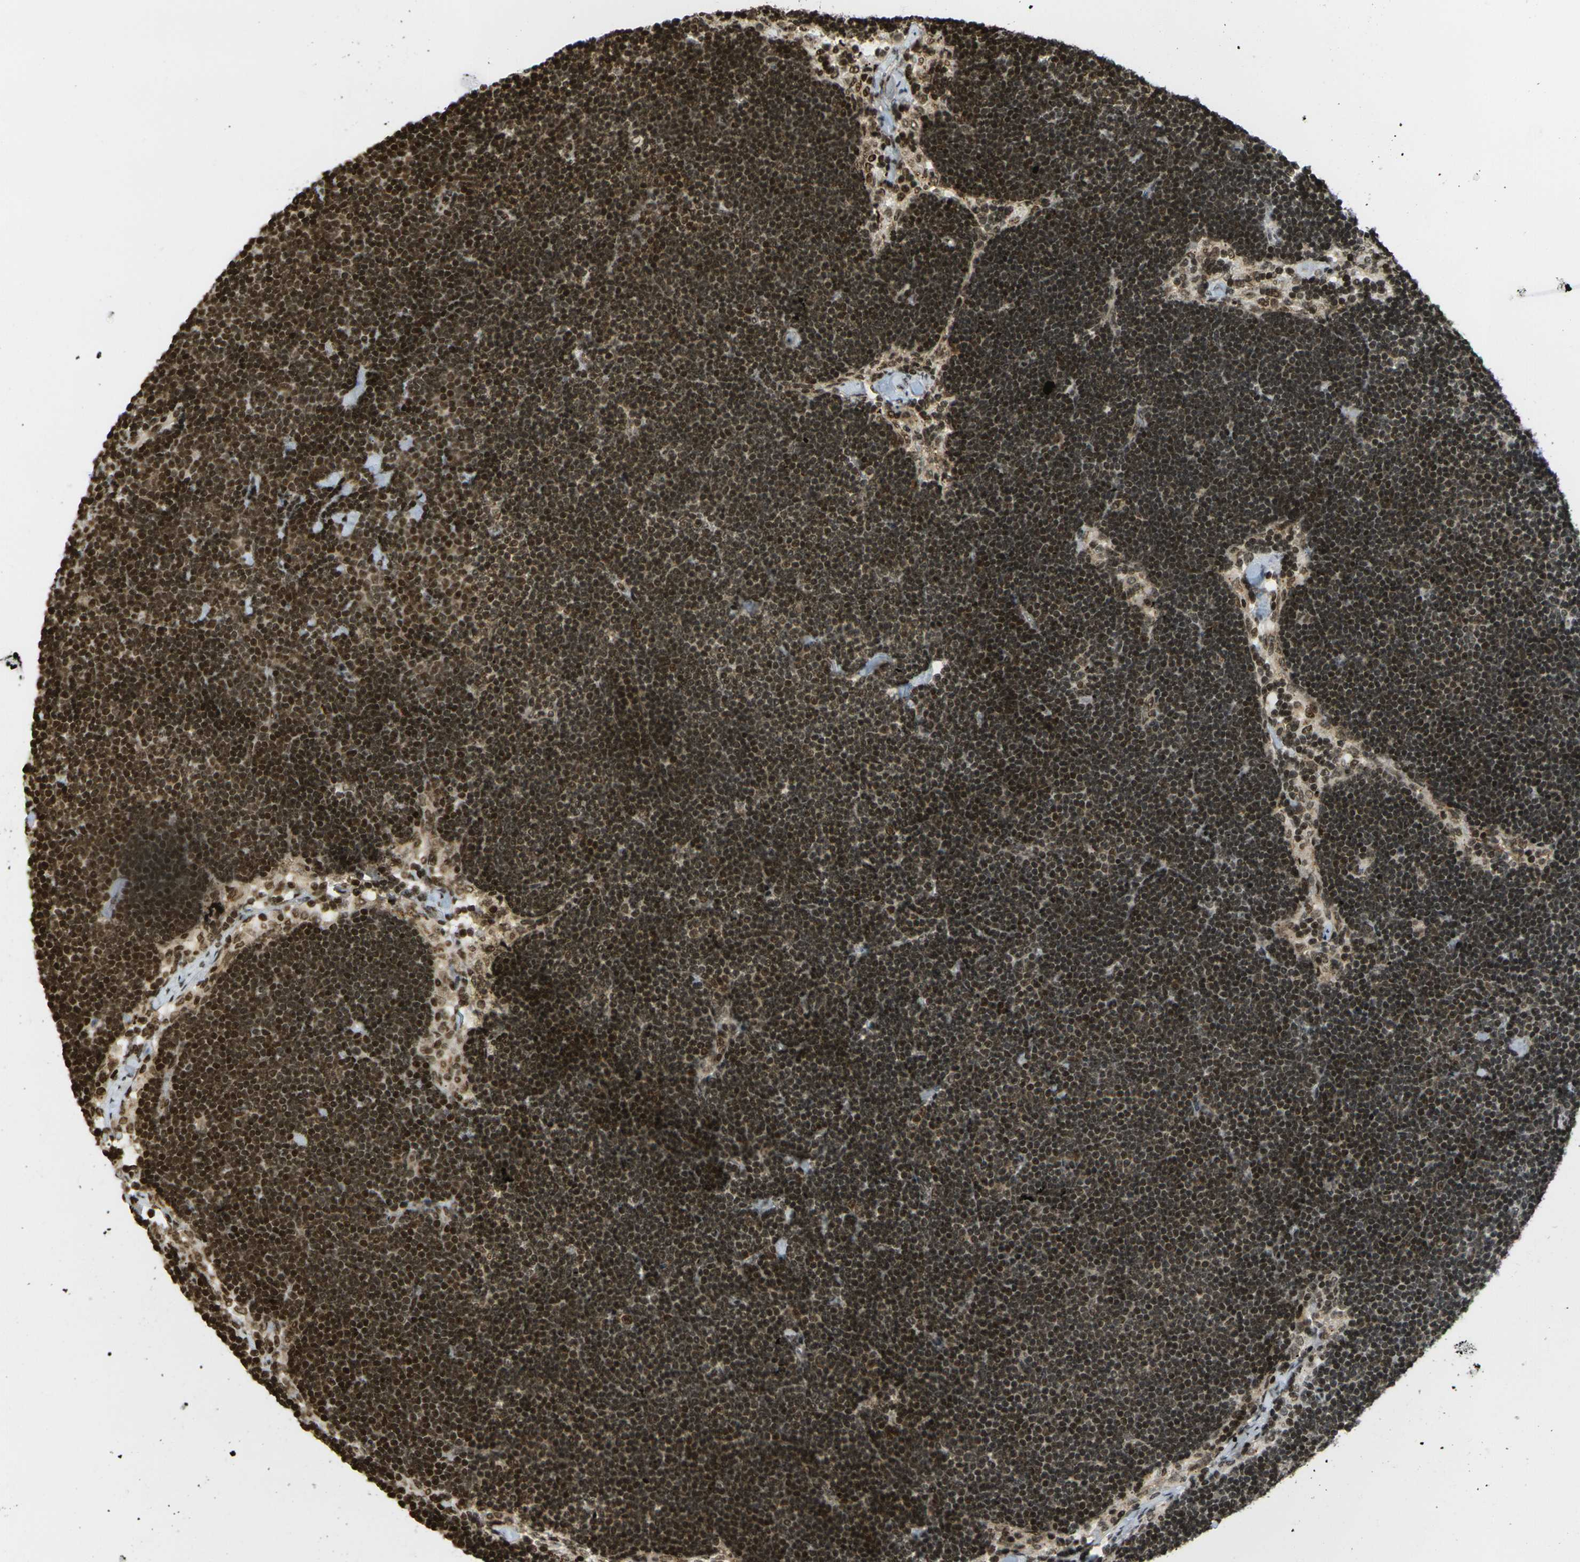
{"staining": {"intensity": "strong", "quantity": ">75%", "location": "cytoplasmic/membranous,nuclear"}, "tissue": "lymph node", "cell_type": "Germinal center cells", "image_type": "normal", "snomed": [{"axis": "morphology", "description": "Normal tissue, NOS"}, {"axis": "topography", "description": "Lymph node"}], "caption": "Germinal center cells exhibit high levels of strong cytoplasmic/membranous,nuclear staining in approximately >75% of cells in benign lymph node.", "gene": "RUVBL2", "patient": {"sex": "male", "age": 63}}